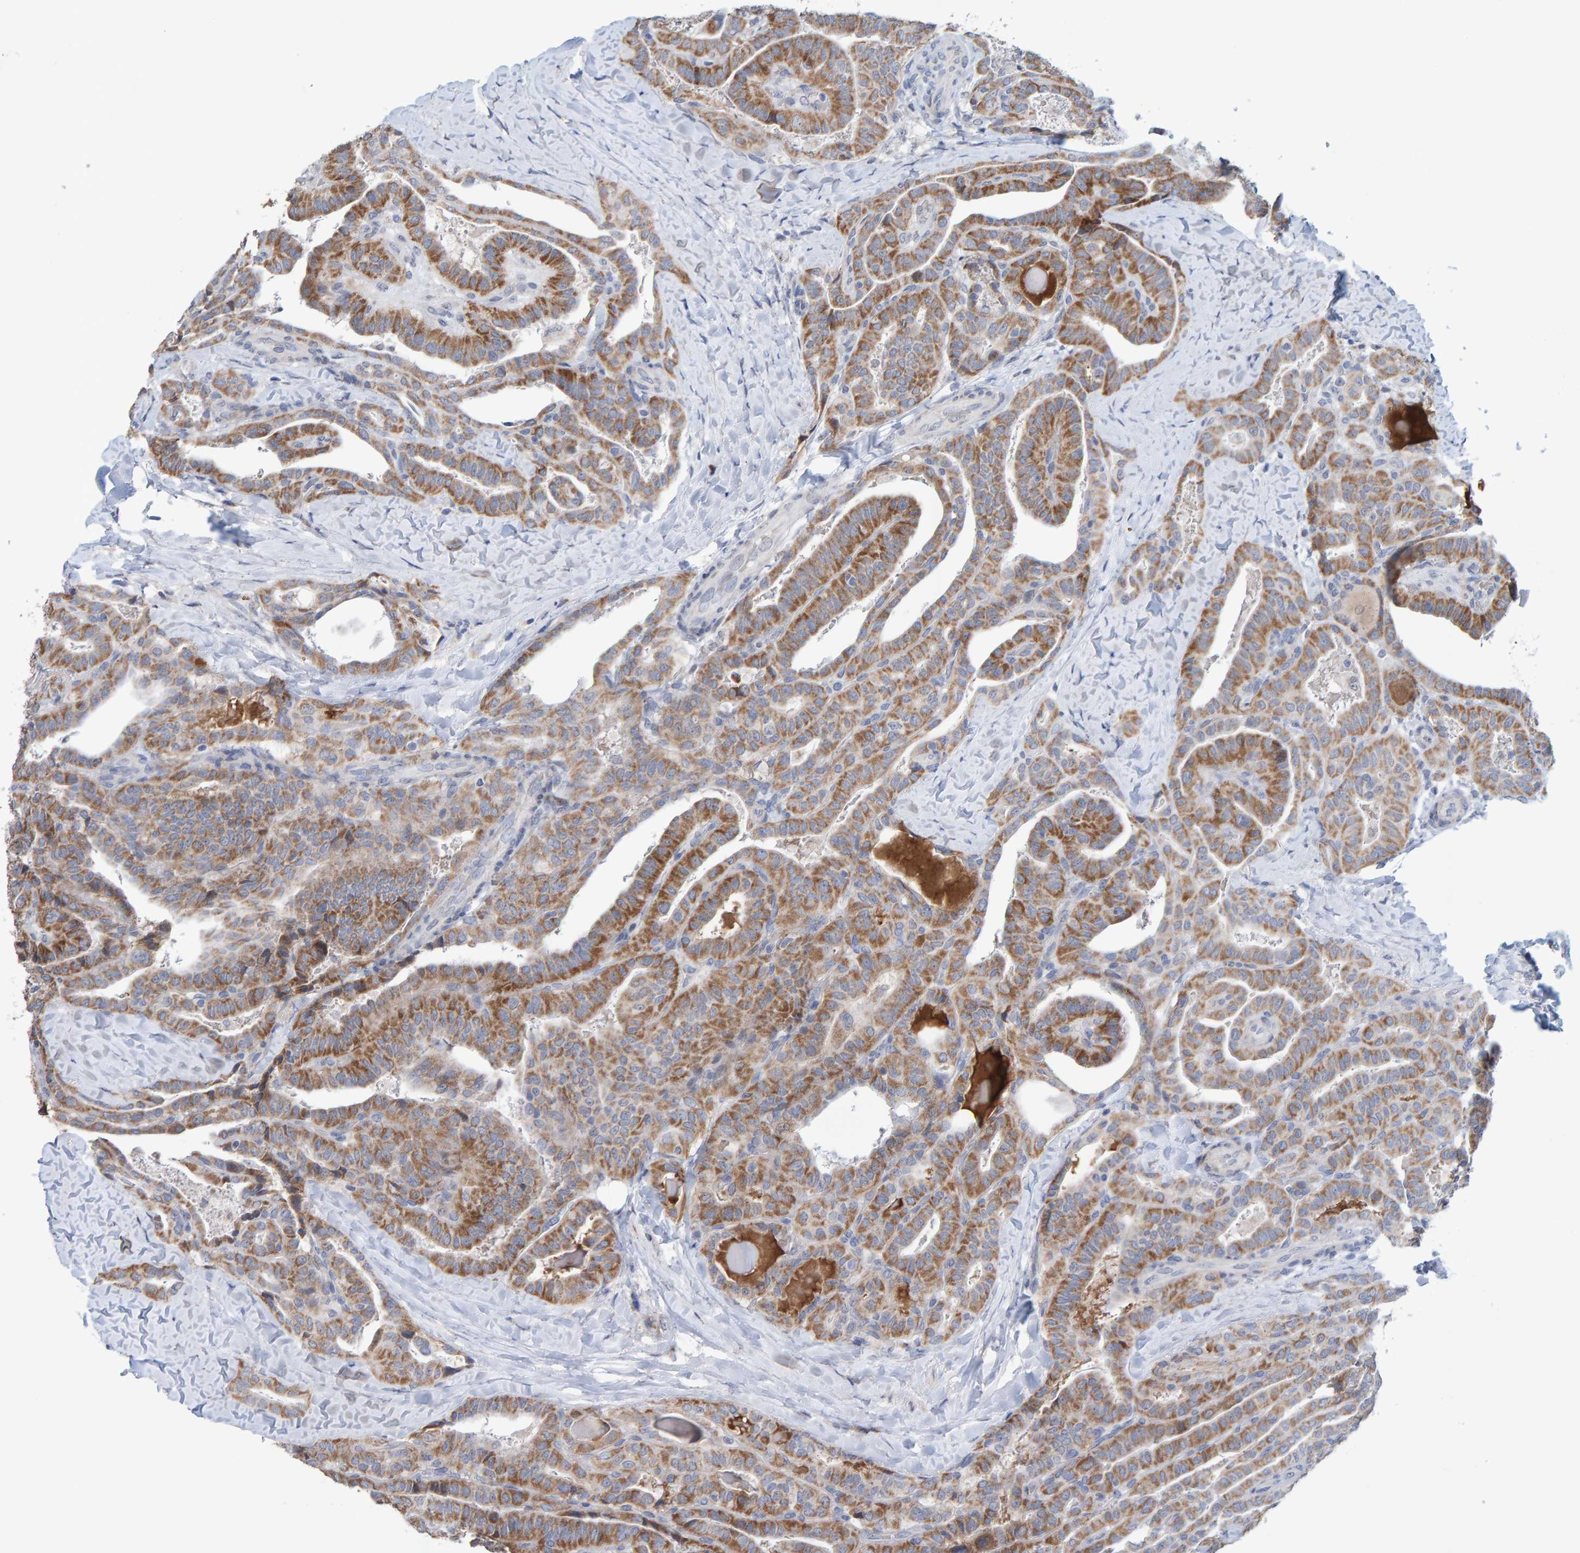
{"staining": {"intensity": "strong", "quantity": ">75%", "location": "cytoplasmic/membranous"}, "tissue": "thyroid cancer", "cell_type": "Tumor cells", "image_type": "cancer", "snomed": [{"axis": "morphology", "description": "Papillary adenocarcinoma, NOS"}, {"axis": "topography", "description": "Thyroid gland"}], "caption": "Protein analysis of thyroid papillary adenocarcinoma tissue demonstrates strong cytoplasmic/membranous positivity in approximately >75% of tumor cells.", "gene": "USP43", "patient": {"sex": "male", "age": 77}}